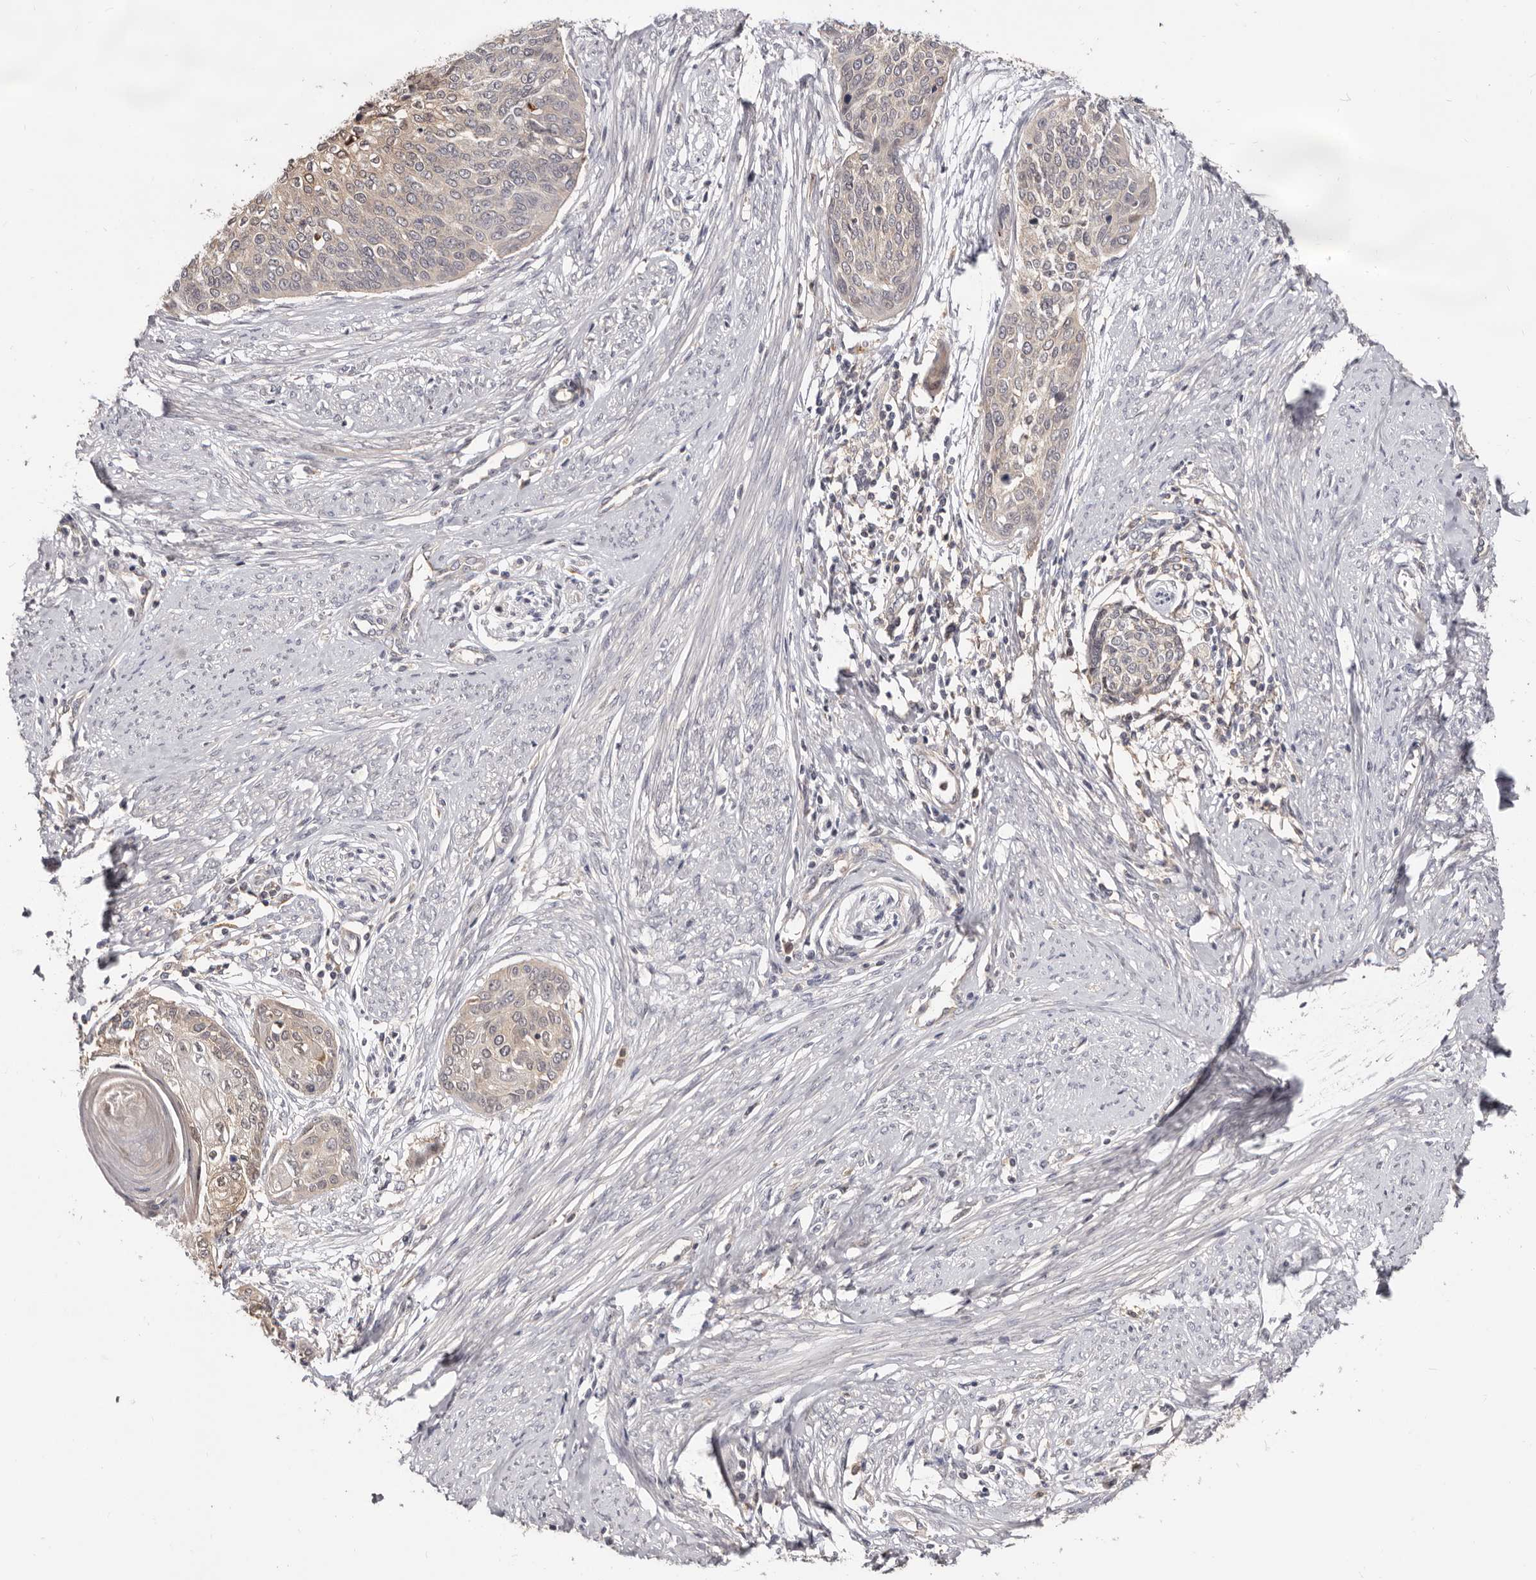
{"staining": {"intensity": "weak", "quantity": "25%-75%", "location": "cytoplasmic/membranous"}, "tissue": "cervical cancer", "cell_type": "Tumor cells", "image_type": "cancer", "snomed": [{"axis": "morphology", "description": "Squamous cell carcinoma, NOS"}, {"axis": "topography", "description": "Cervix"}], "caption": "IHC image of squamous cell carcinoma (cervical) stained for a protein (brown), which shows low levels of weak cytoplasmic/membranous staining in about 25%-75% of tumor cells.", "gene": "TC2N", "patient": {"sex": "female", "age": 37}}